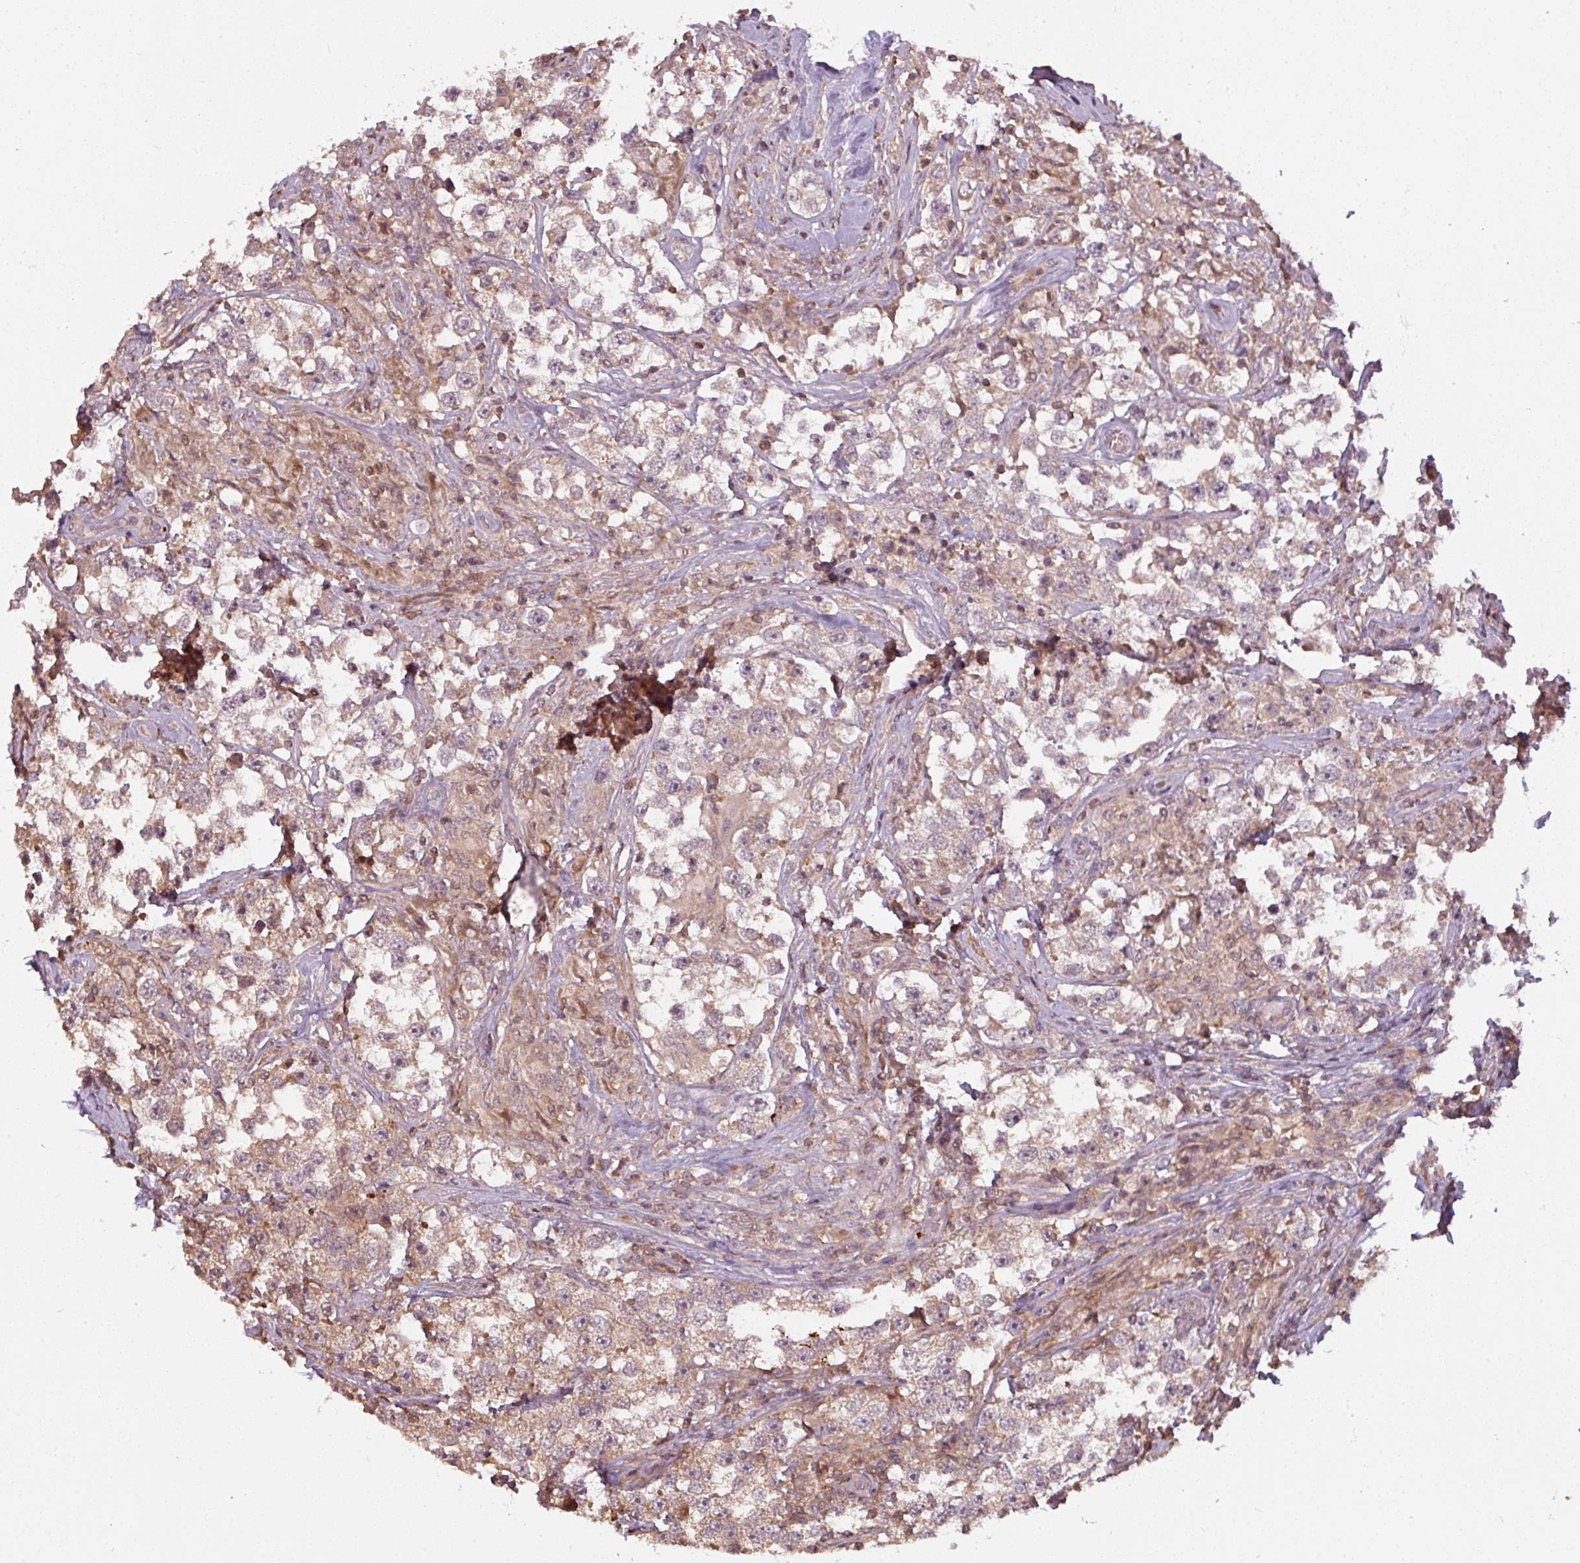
{"staining": {"intensity": "weak", "quantity": "25%-75%", "location": "cytoplasmic/membranous"}, "tissue": "testis cancer", "cell_type": "Tumor cells", "image_type": "cancer", "snomed": [{"axis": "morphology", "description": "Seminoma, NOS"}, {"axis": "topography", "description": "Testis"}], "caption": "Immunohistochemical staining of human testis cancer displays low levels of weak cytoplasmic/membranous staining in about 25%-75% of tumor cells.", "gene": "TUSC3", "patient": {"sex": "male", "age": 46}}